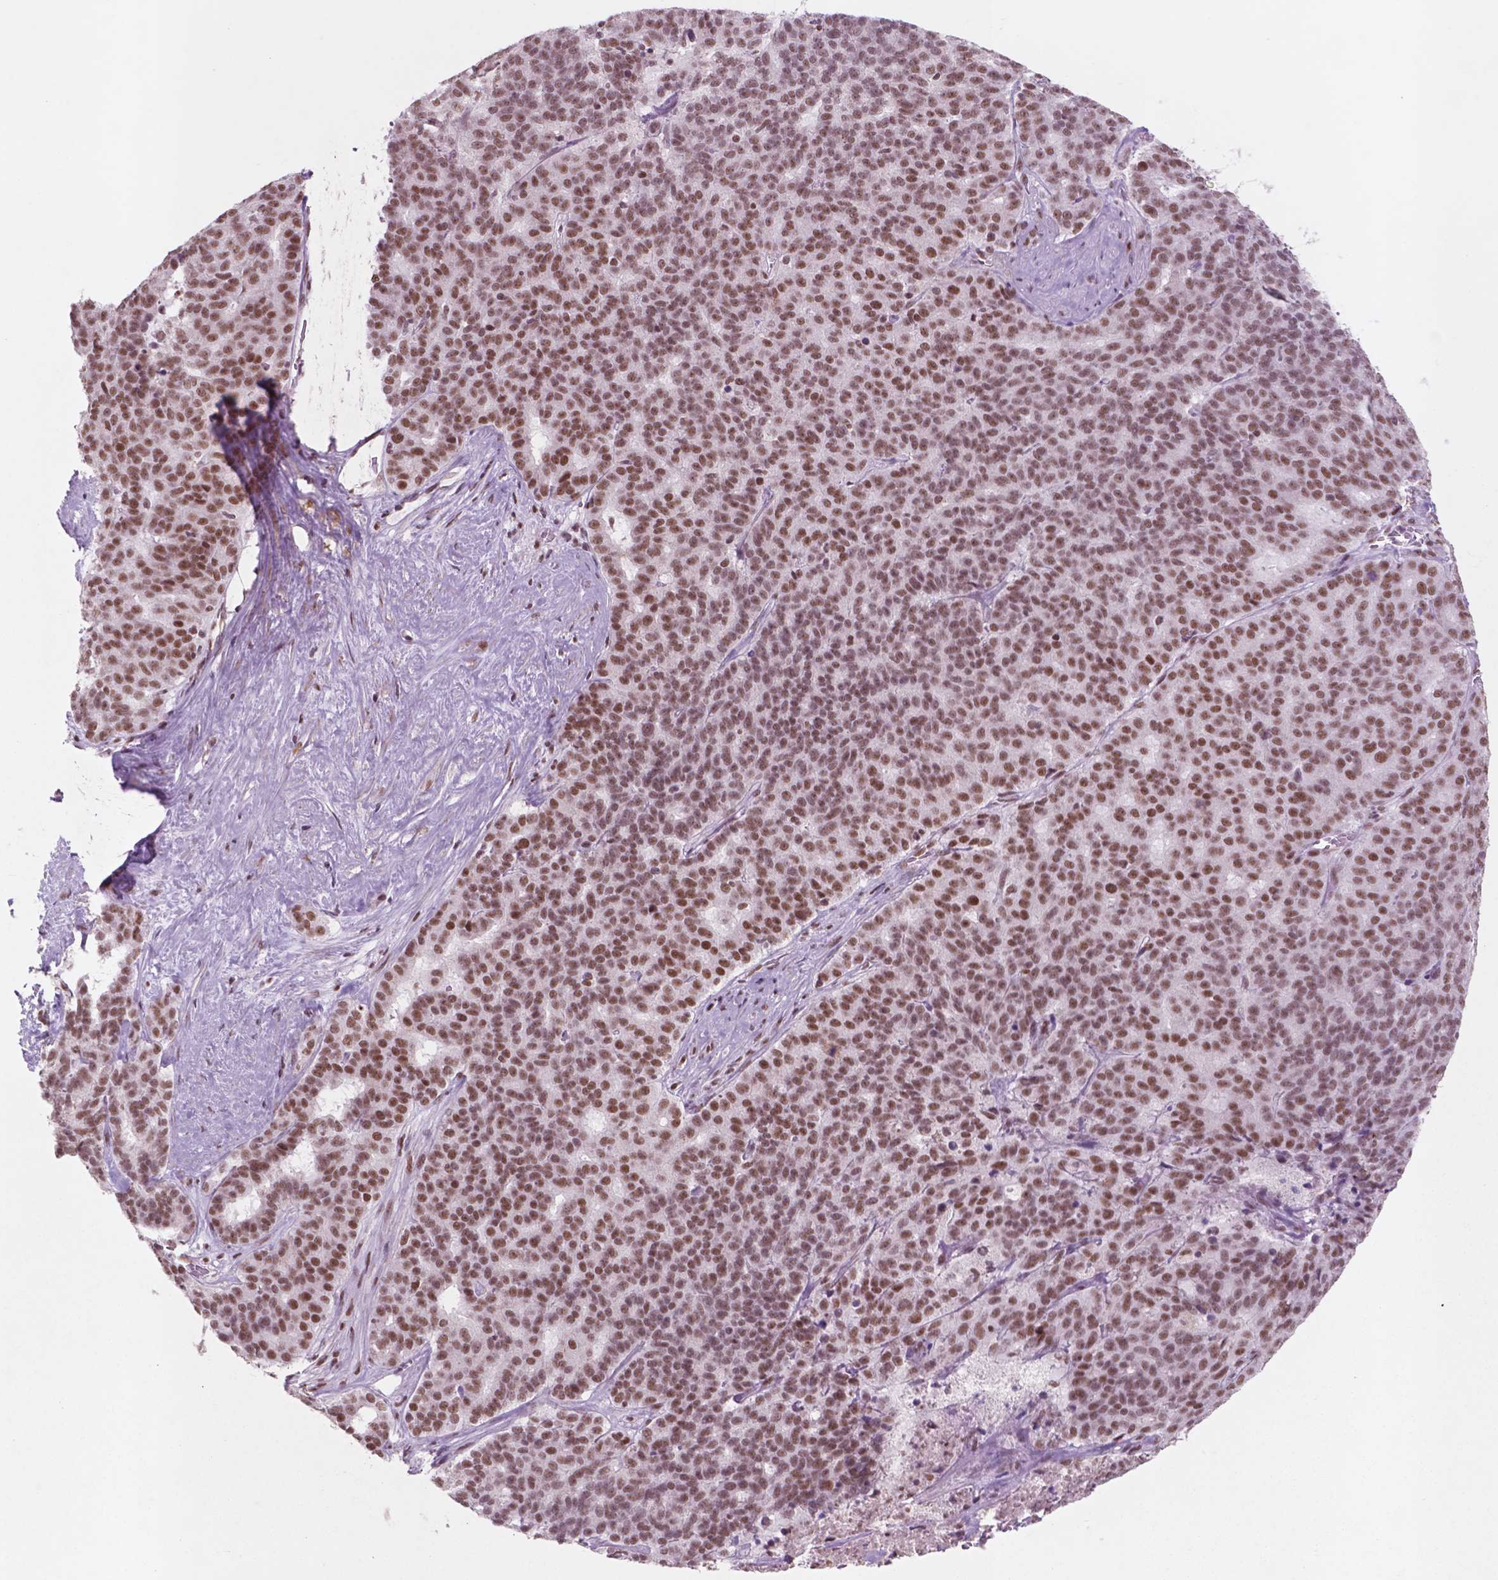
{"staining": {"intensity": "moderate", "quantity": ">75%", "location": "nuclear"}, "tissue": "liver cancer", "cell_type": "Tumor cells", "image_type": "cancer", "snomed": [{"axis": "morphology", "description": "Cholangiocarcinoma"}, {"axis": "topography", "description": "Liver"}], "caption": "Tumor cells exhibit medium levels of moderate nuclear positivity in approximately >75% of cells in human liver cancer.", "gene": "CTR9", "patient": {"sex": "female", "age": 47}}